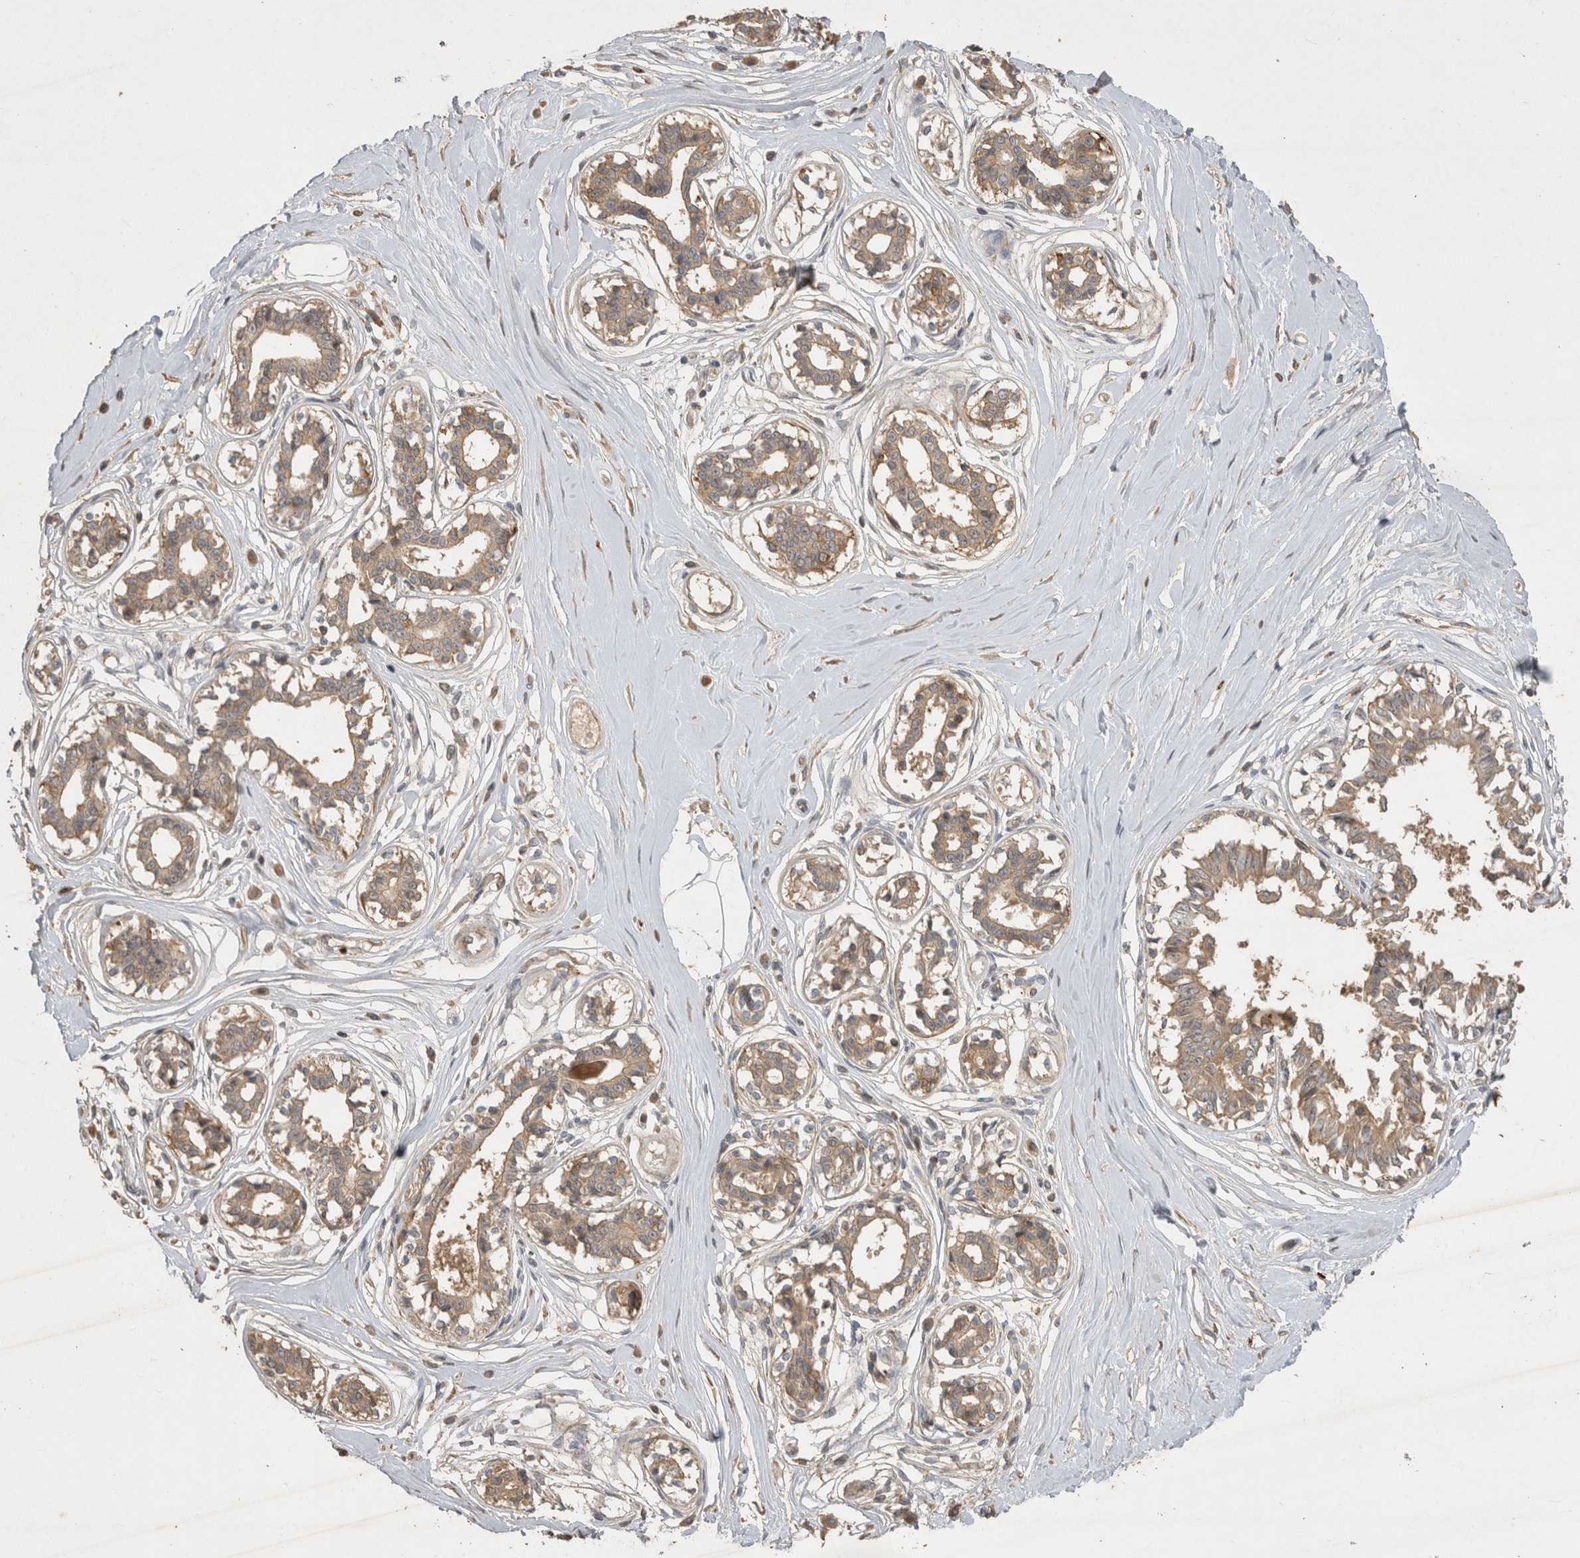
{"staining": {"intensity": "weak", "quantity": ">75%", "location": "cytoplasmic/membranous"}, "tissue": "breast", "cell_type": "Adipocytes", "image_type": "normal", "snomed": [{"axis": "morphology", "description": "Normal tissue, NOS"}, {"axis": "topography", "description": "Breast"}], "caption": "Weak cytoplasmic/membranous expression for a protein is appreciated in approximately >75% of adipocytes of benign breast using IHC.", "gene": "PPP1R42", "patient": {"sex": "female", "age": 45}}